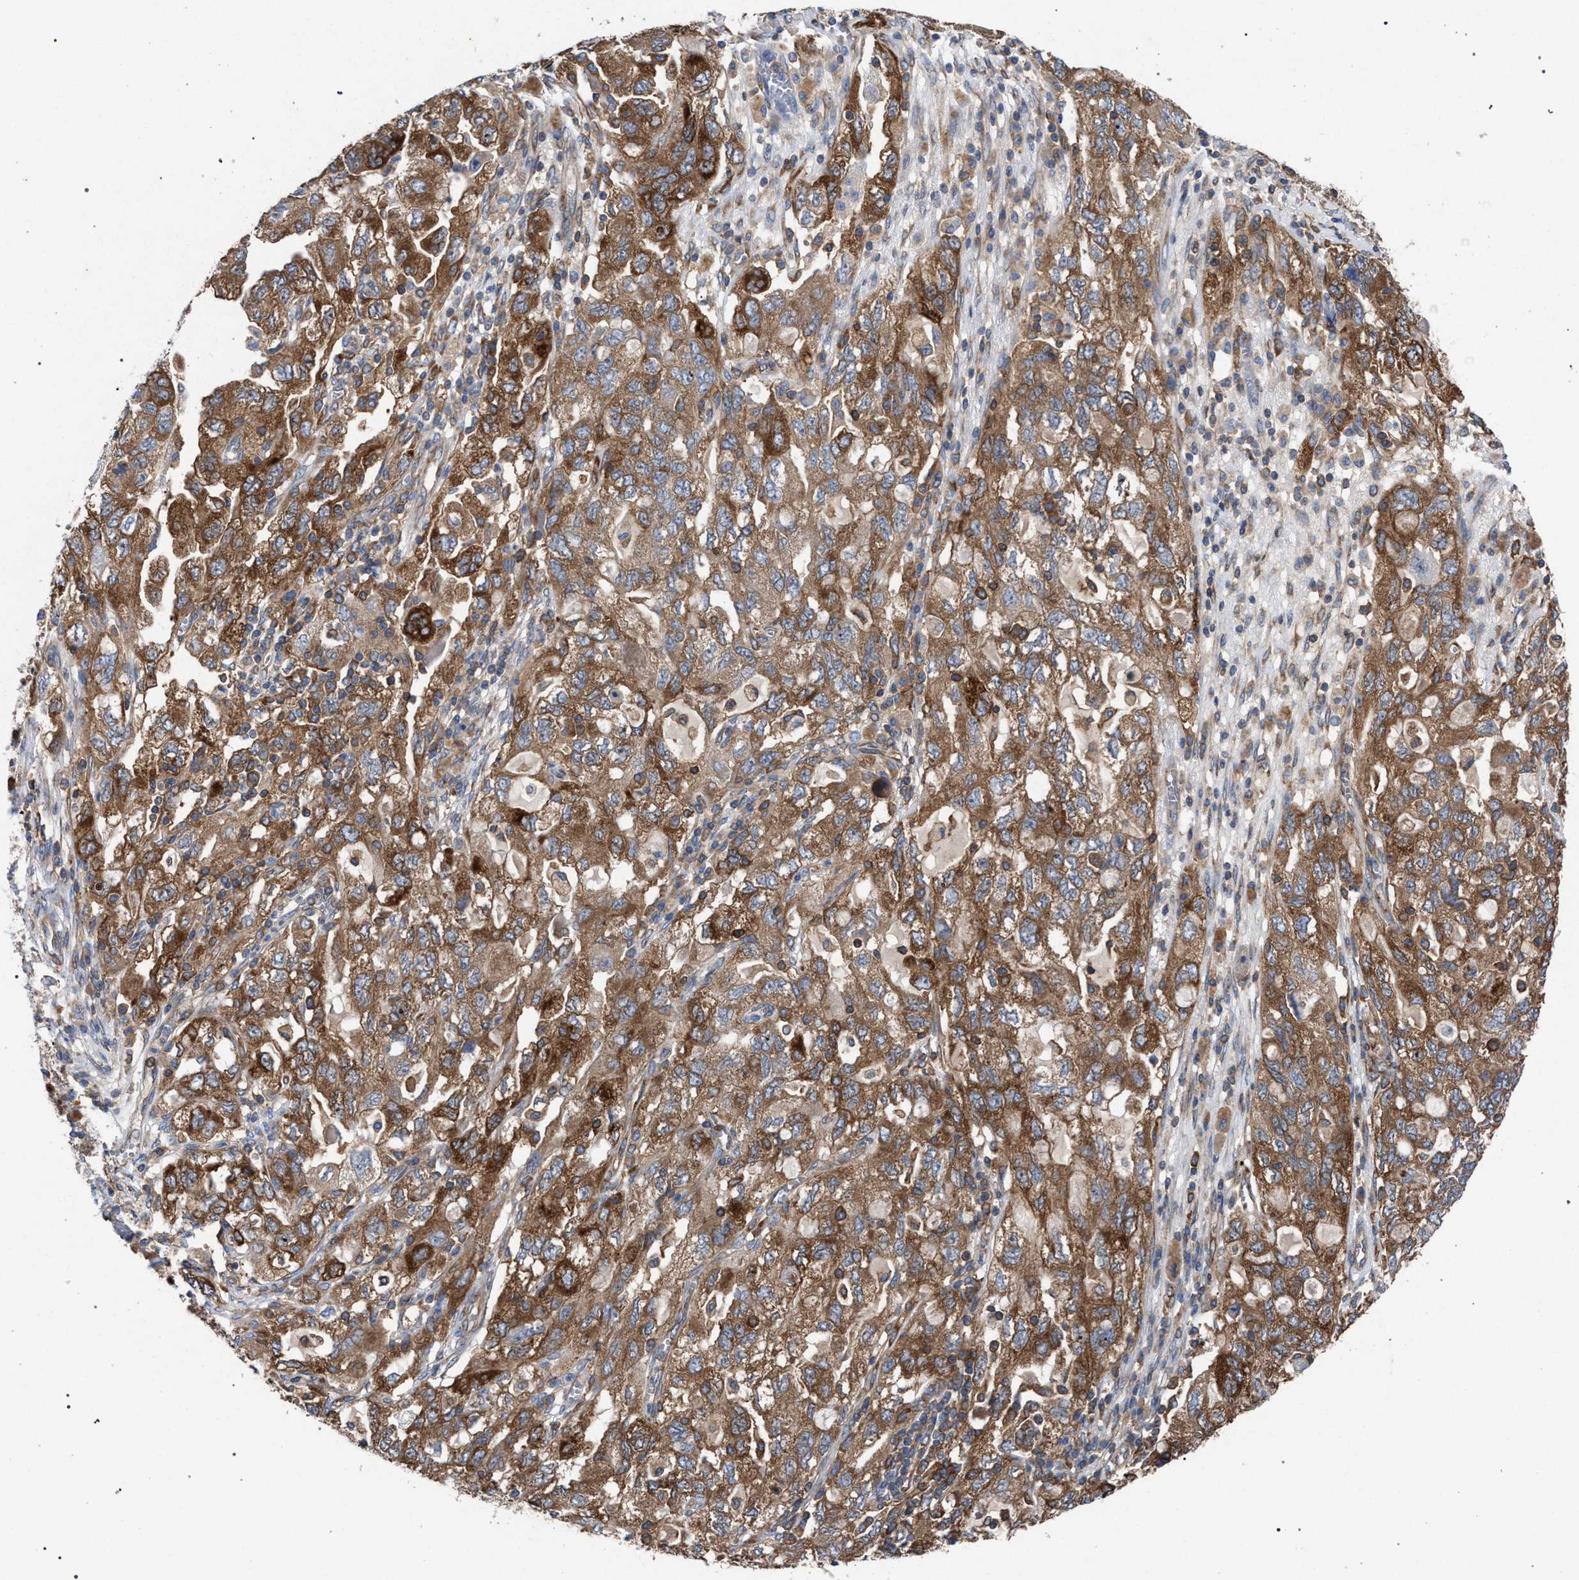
{"staining": {"intensity": "moderate", "quantity": ">75%", "location": "cytoplasmic/membranous"}, "tissue": "ovarian cancer", "cell_type": "Tumor cells", "image_type": "cancer", "snomed": [{"axis": "morphology", "description": "Carcinoma, NOS"}, {"axis": "morphology", "description": "Cystadenocarcinoma, serous, NOS"}, {"axis": "topography", "description": "Ovary"}], "caption": "A photomicrograph of ovarian cancer (serous cystadenocarcinoma) stained for a protein exhibits moderate cytoplasmic/membranous brown staining in tumor cells.", "gene": "CDR2L", "patient": {"sex": "female", "age": 69}}